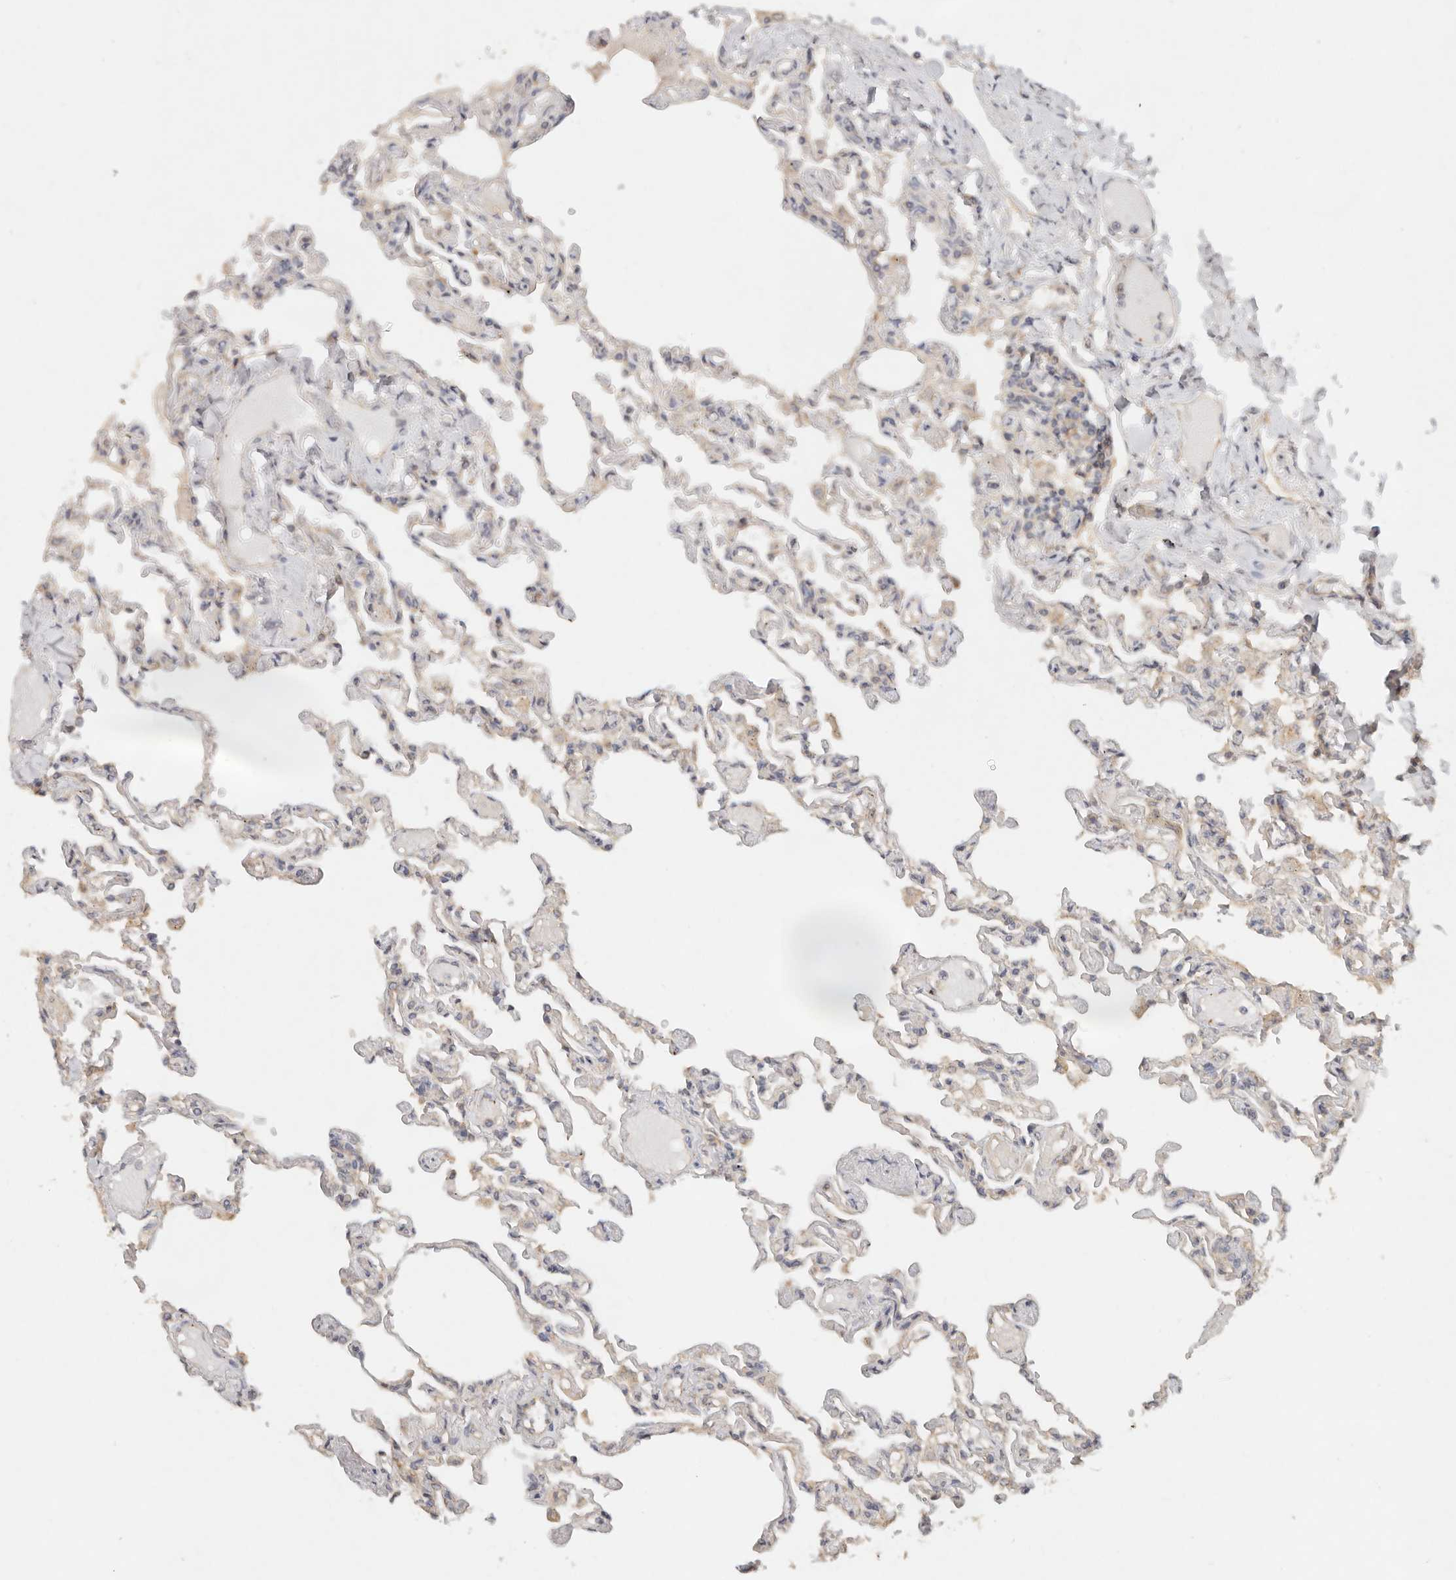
{"staining": {"intensity": "weak", "quantity": "25%-75%", "location": "cytoplasmic/membranous"}, "tissue": "lung", "cell_type": "Alveolar cells", "image_type": "normal", "snomed": [{"axis": "morphology", "description": "Normal tissue, NOS"}, {"axis": "topography", "description": "Lung"}], "caption": "Immunohistochemical staining of unremarkable lung shows weak cytoplasmic/membranous protein expression in about 25%-75% of alveolar cells.", "gene": "HECTD3", "patient": {"sex": "male", "age": 21}}